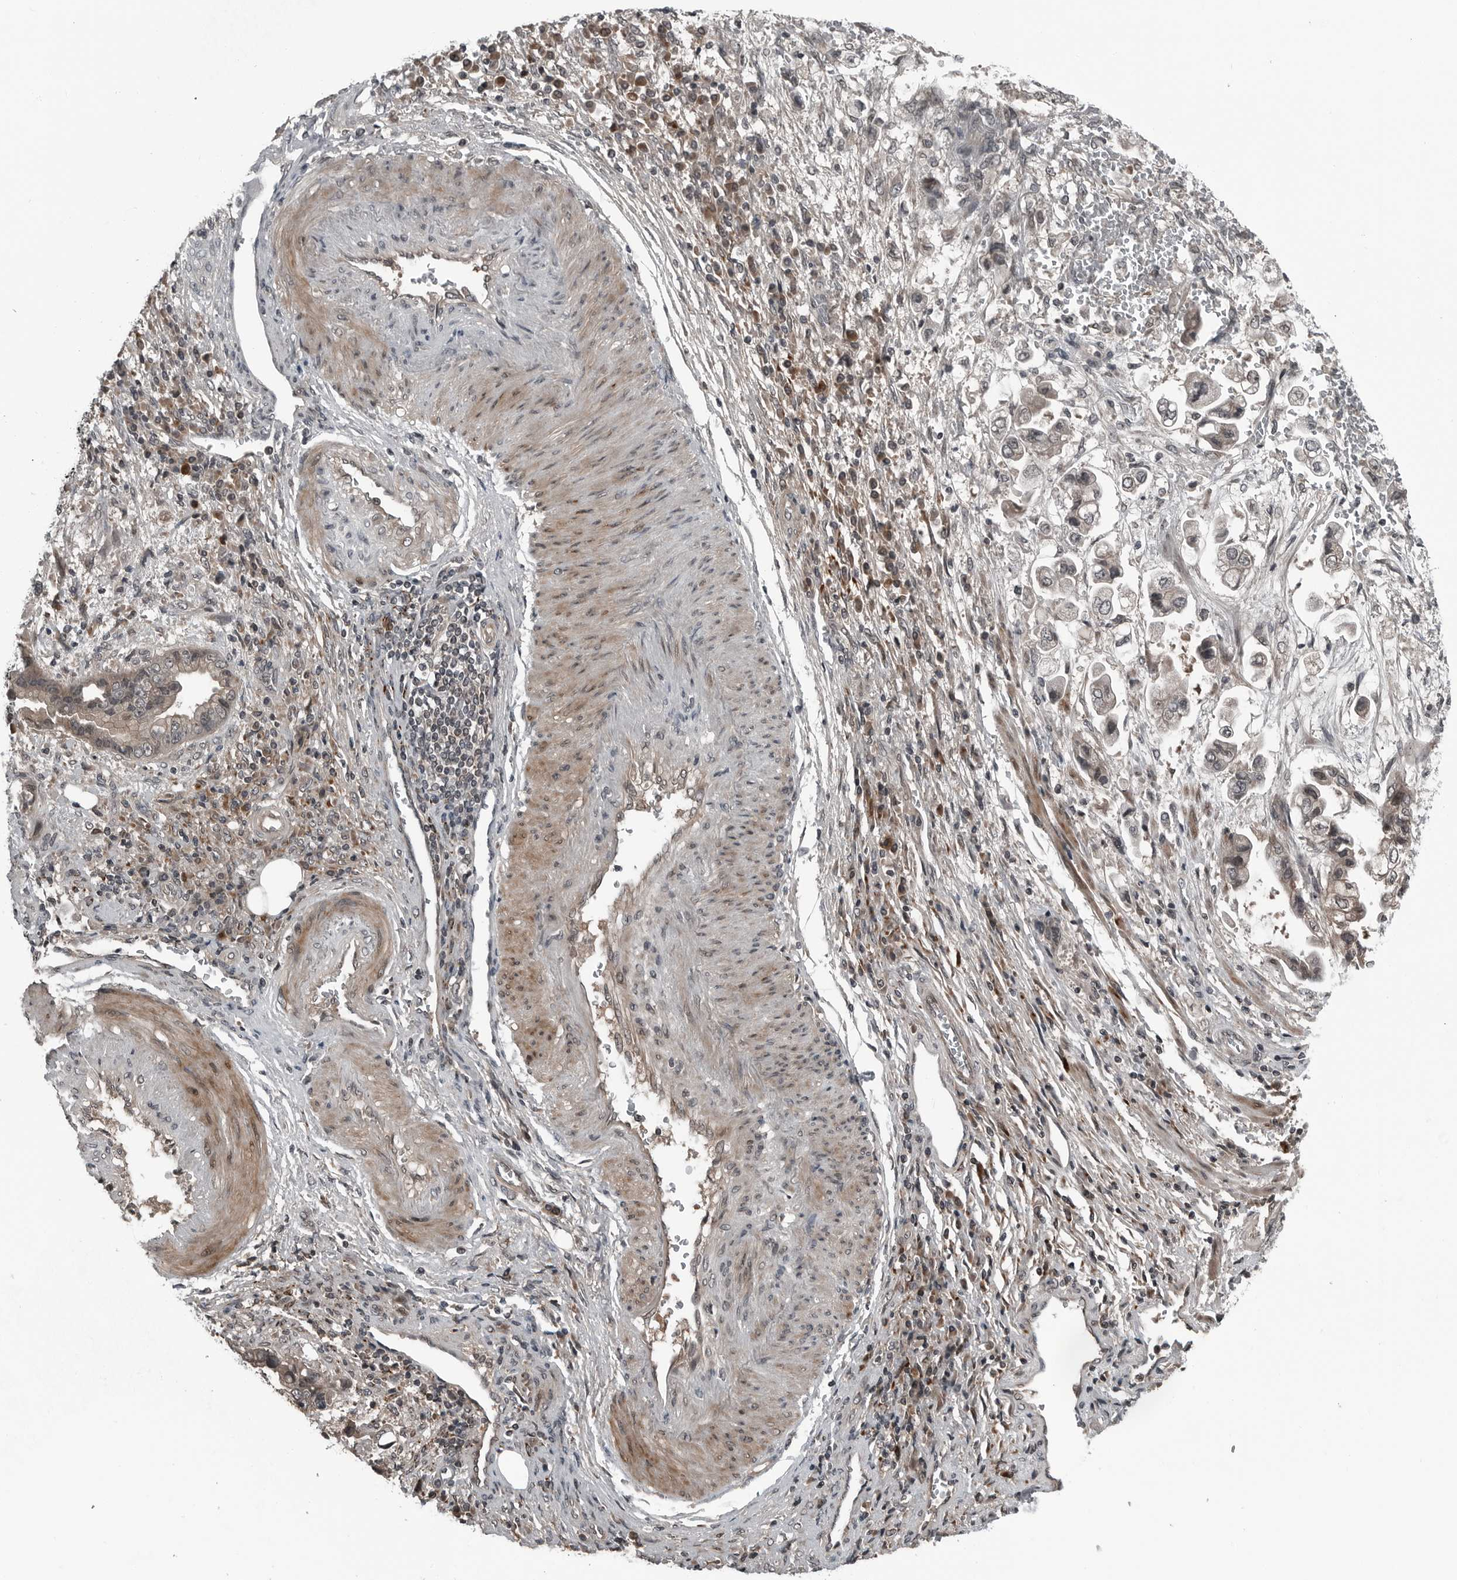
{"staining": {"intensity": "negative", "quantity": "none", "location": "none"}, "tissue": "stomach cancer", "cell_type": "Tumor cells", "image_type": "cancer", "snomed": [{"axis": "morphology", "description": "Adenocarcinoma, NOS"}, {"axis": "topography", "description": "Stomach"}], "caption": "High magnification brightfield microscopy of adenocarcinoma (stomach) stained with DAB (brown) and counterstained with hematoxylin (blue): tumor cells show no significant staining.", "gene": "GAK", "patient": {"sex": "male", "age": 62}}